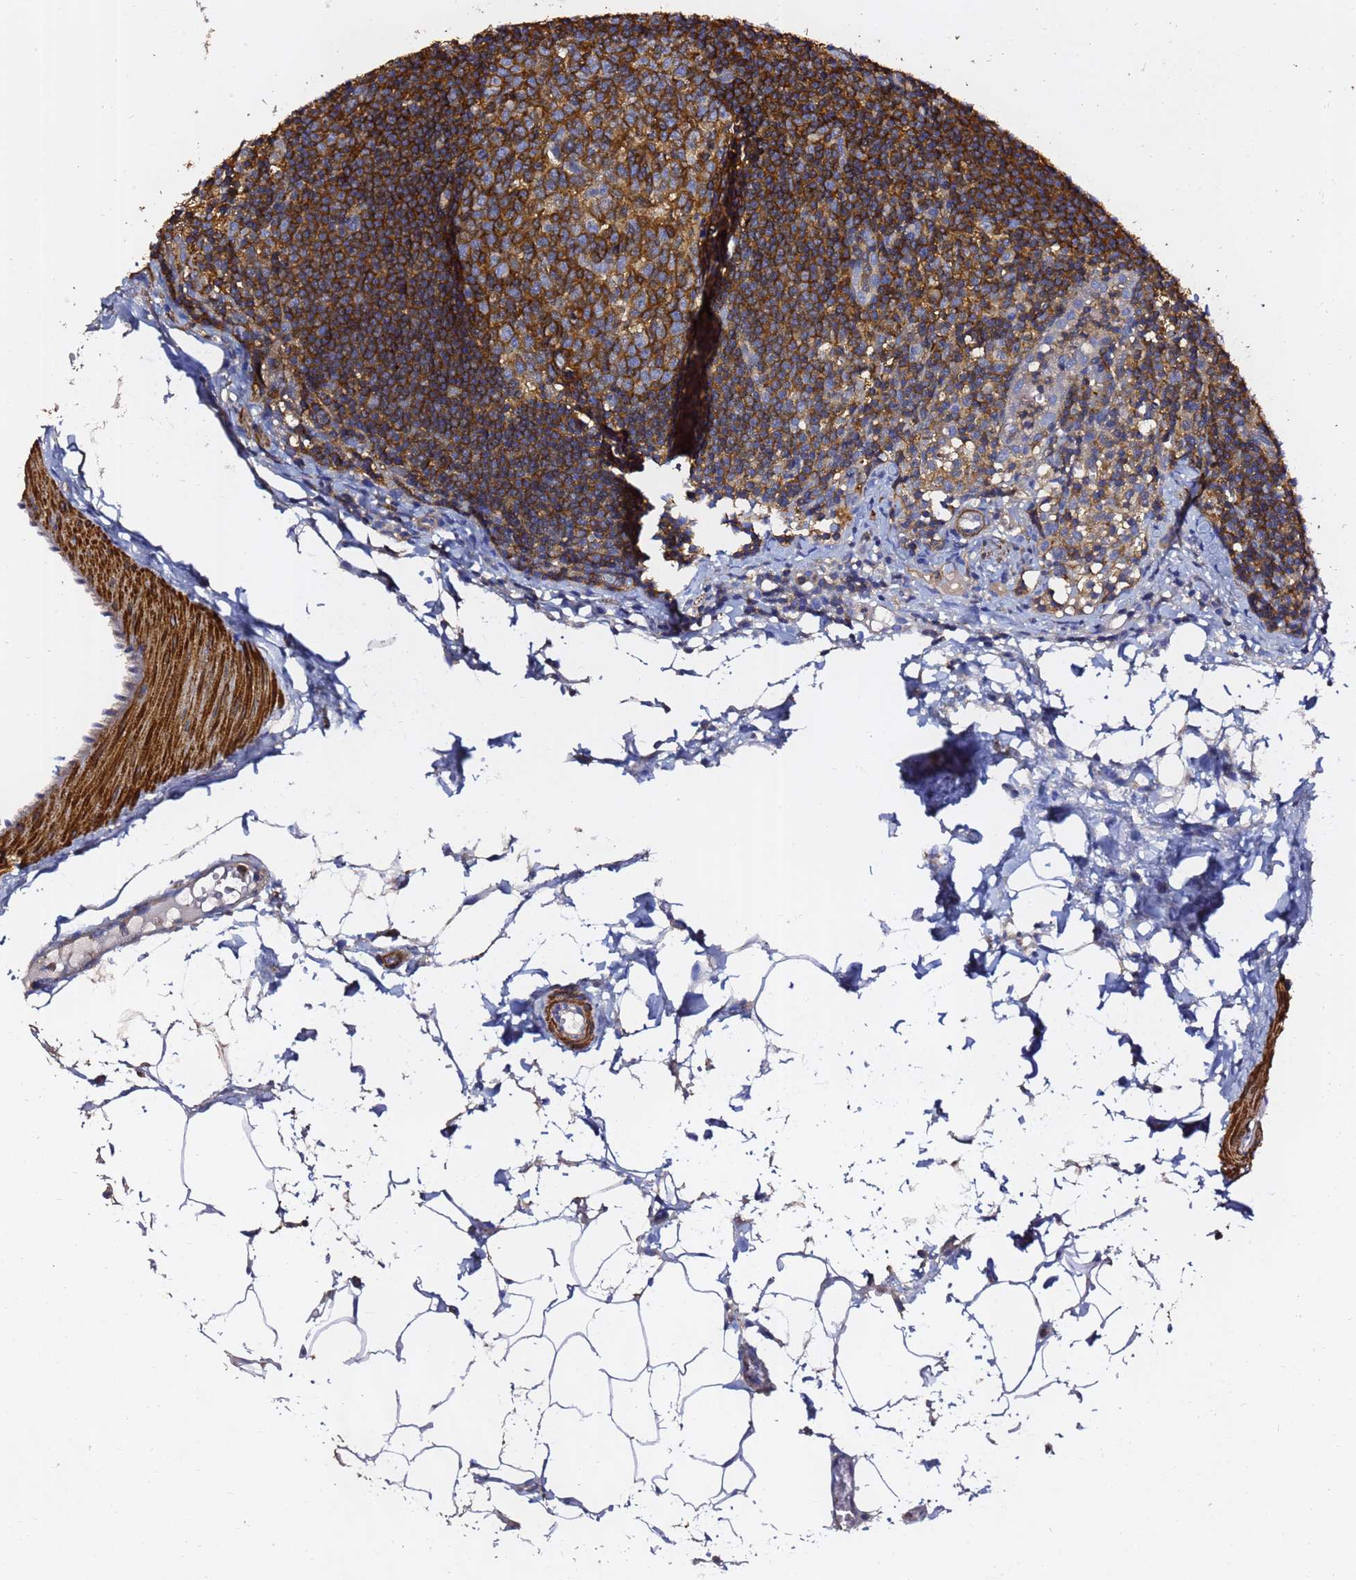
{"staining": {"intensity": "strong", "quantity": ">75%", "location": "cytoplasmic/membranous"}, "tissue": "lymph node", "cell_type": "Germinal center cells", "image_type": "normal", "snomed": [{"axis": "morphology", "description": "Normal tissue, NOS"}, {"axis": "topography", "description": "Lymph node"}], "caption": "Strong cytoplasmic/membranous staining for a protein is appreciated in approximately >75% of germinal center cells of normal lymph node using immunohistochemistry.", "gene": "ACTA1", "patient": {"sex": "female", "age": 27}}